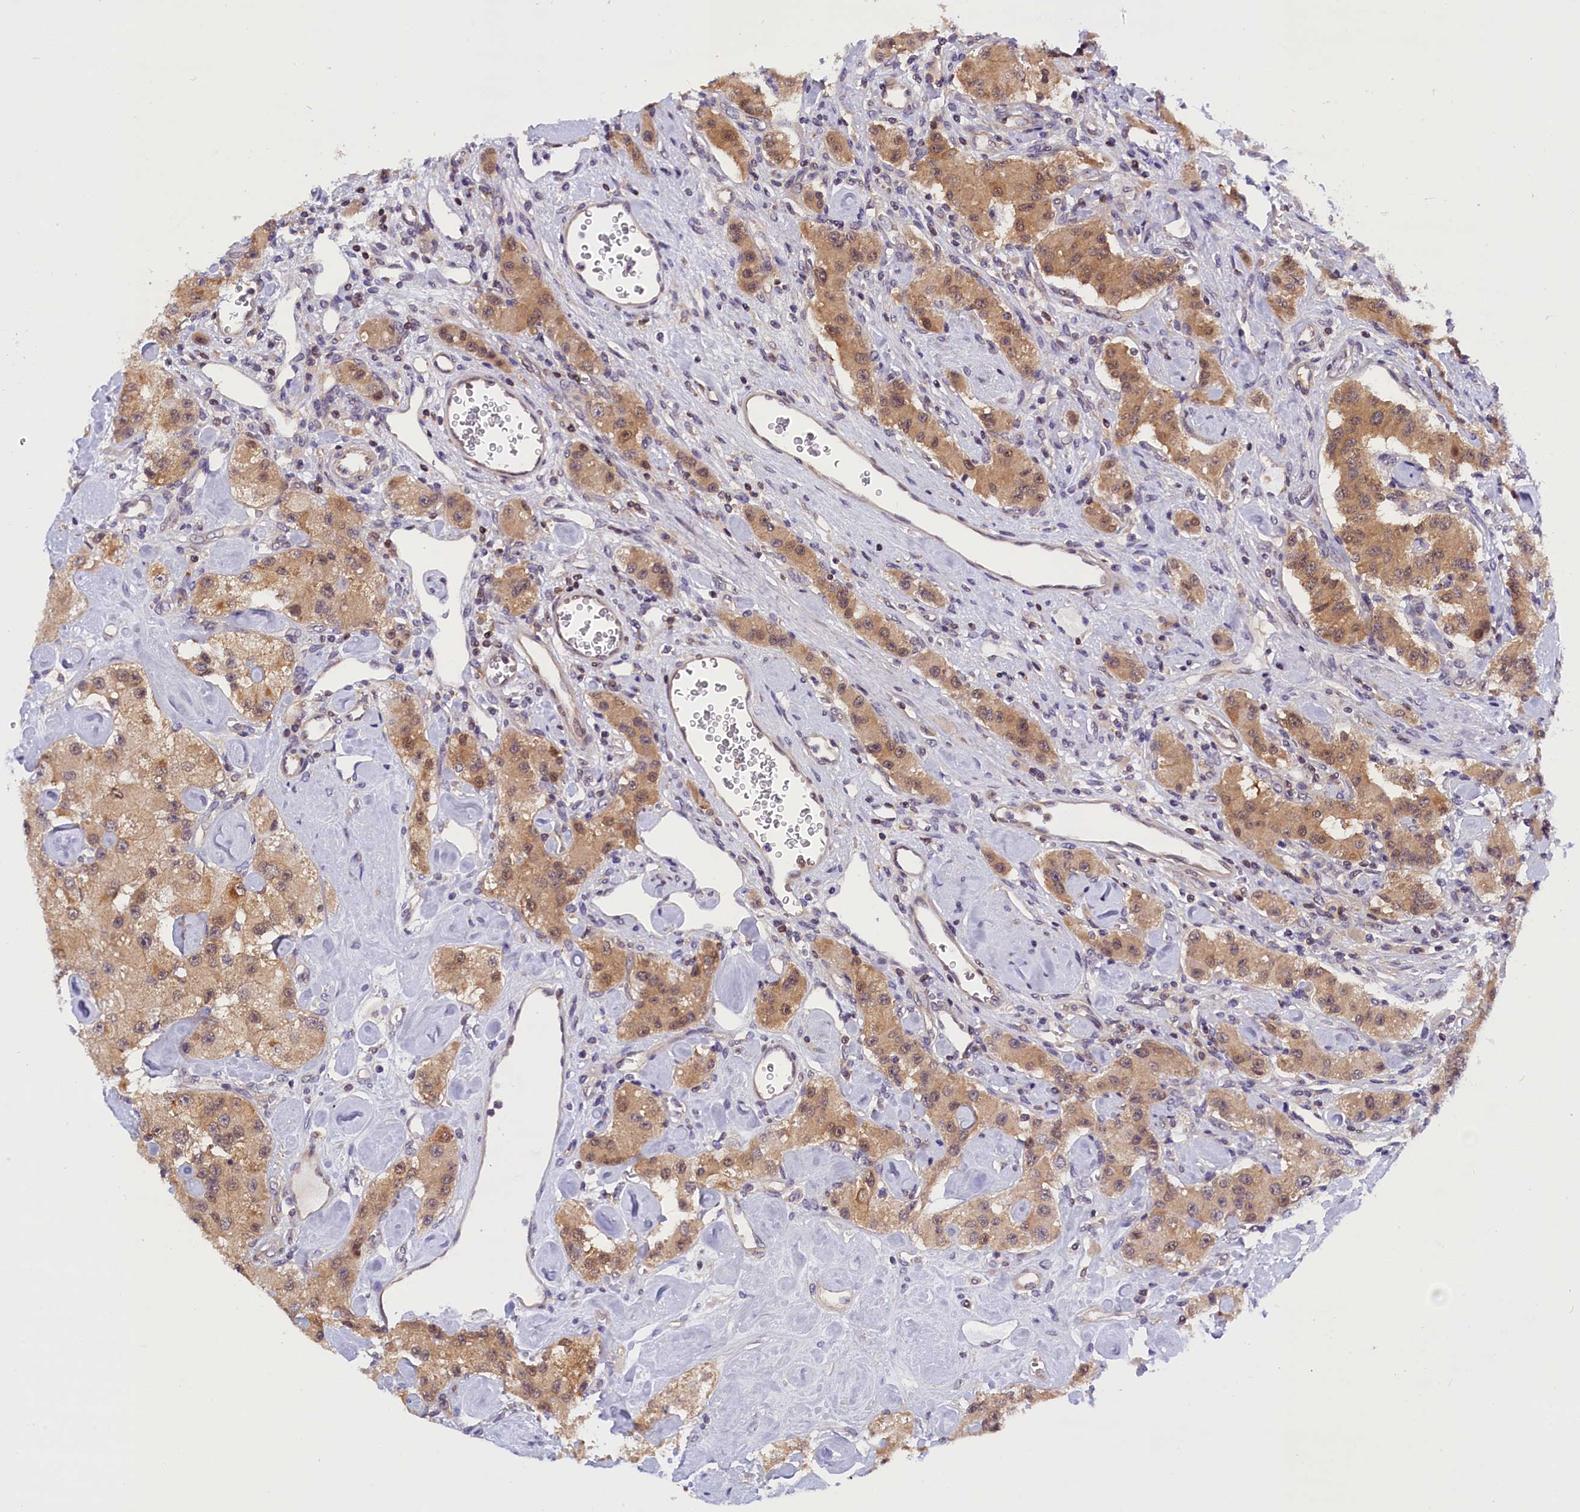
{"staining": {"intensity": "moderate", "quantity": ">75%", "location": "cytoplasmic/membranous,nuclear"}, "tissue": "carcinoid", "cell_type": "Tumor cells", "image_type": "cancer", "snomed": [{"axis": "morphology", "description": "Carcinoid, malignant, NOS"}, {"axis": "topography", "description": "Pancreas"}], "caption": "Immunohistochemical staining of human carcinoid displays medium levels of moderate cytoplasmic/membranous and nuclear protein expression in approximately >75% of tumor cells.", "gene": "TBCB", "patient": {"sex": "male", "age": 41}}